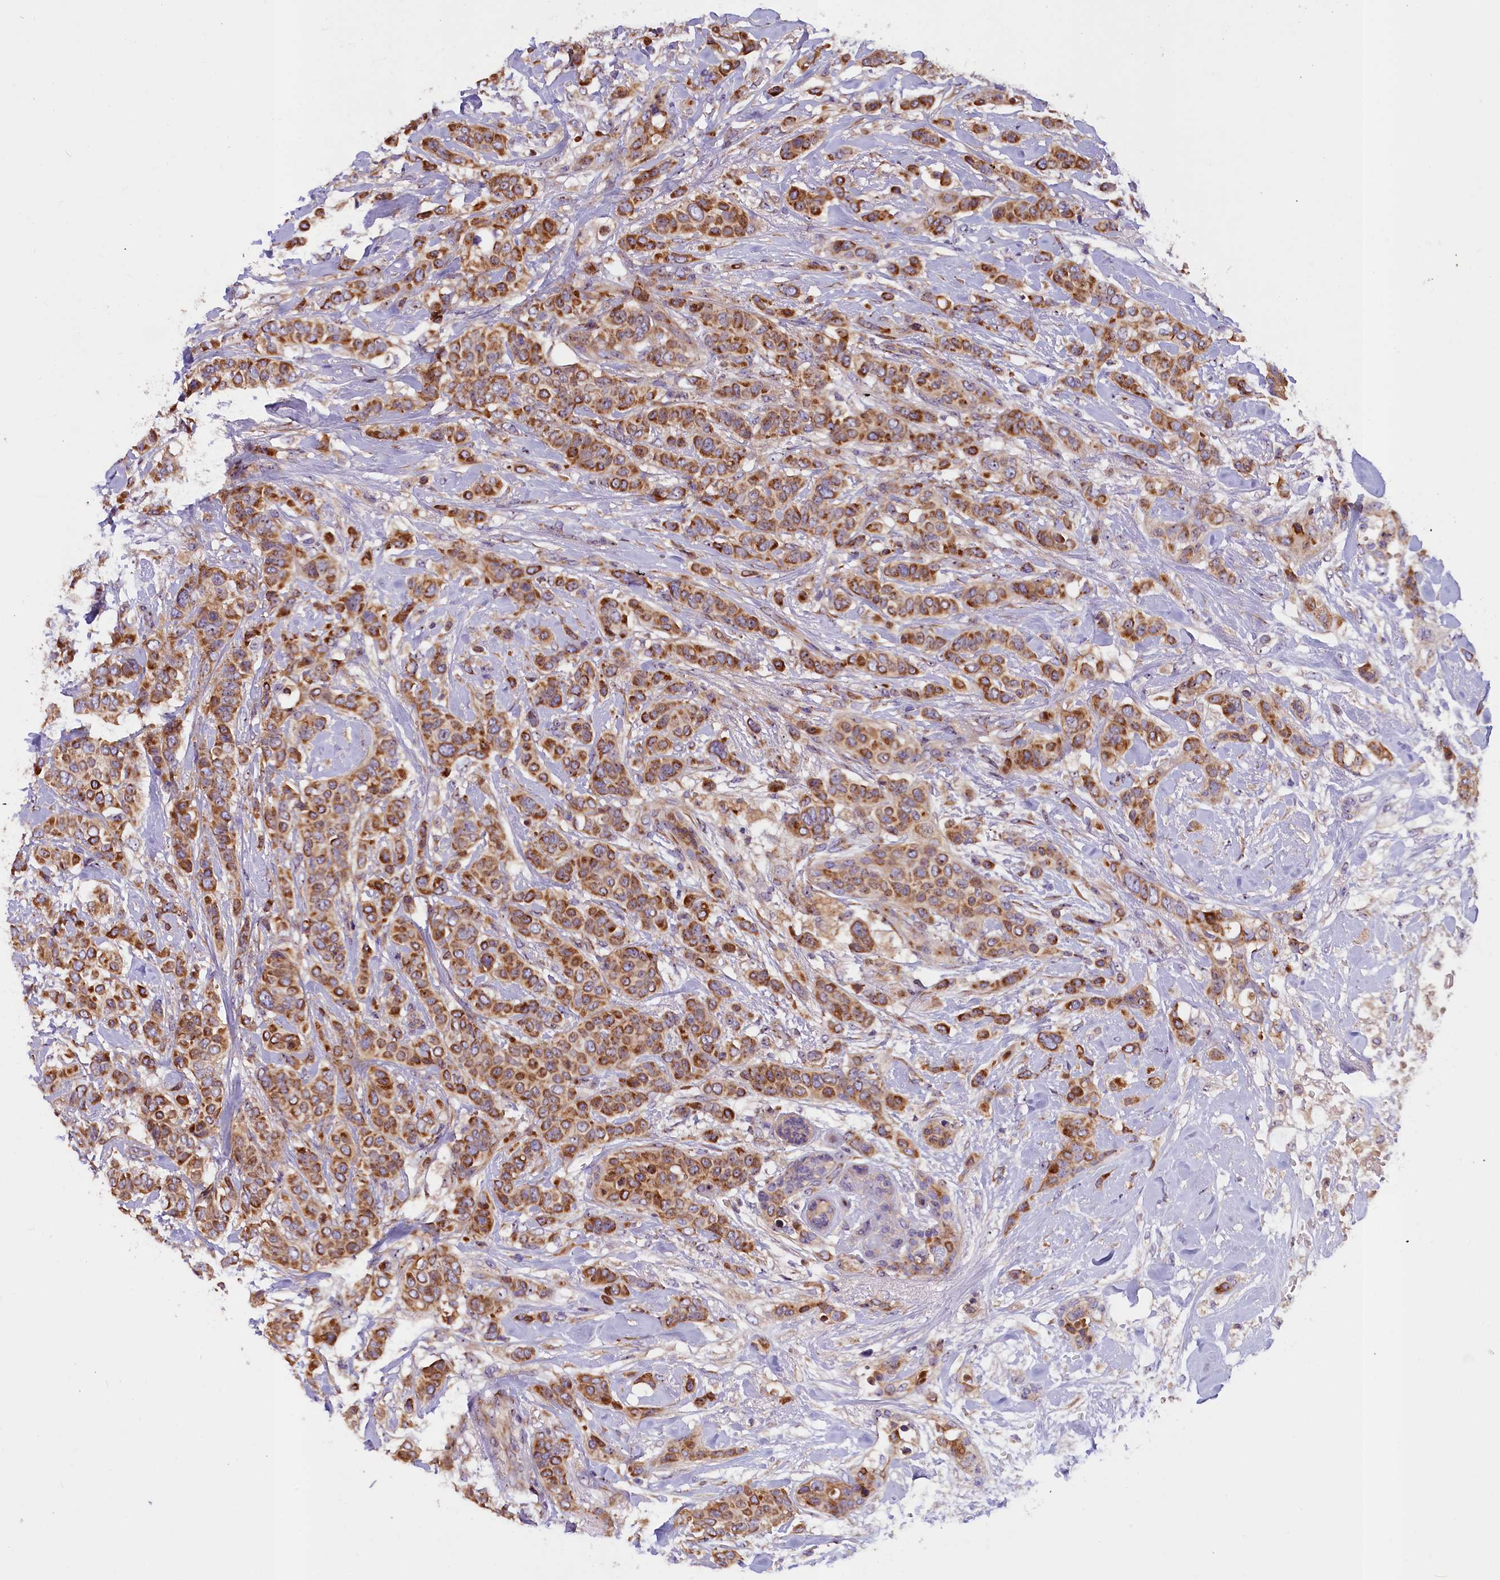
{"staining": {"intensity": "moderate", "quantity": ">75%", "location": "cytoplasmic/membranous"}, "tissue": "breast cancer", "cell_type": "Tumor cells", "image_type": "cancer", "snomed": [{"axis": "morphology", "description": "Lobular carcinoma"}, {"axis": "topography", "description": "Breast"}], "caption": "Moderate cytoplasmic/membranous staining is seen in about >75% of tumor cells in breast cancer (lobular carcinoma).", "gene": "FRY", "patient": {"sex": "female", "age": 51}}